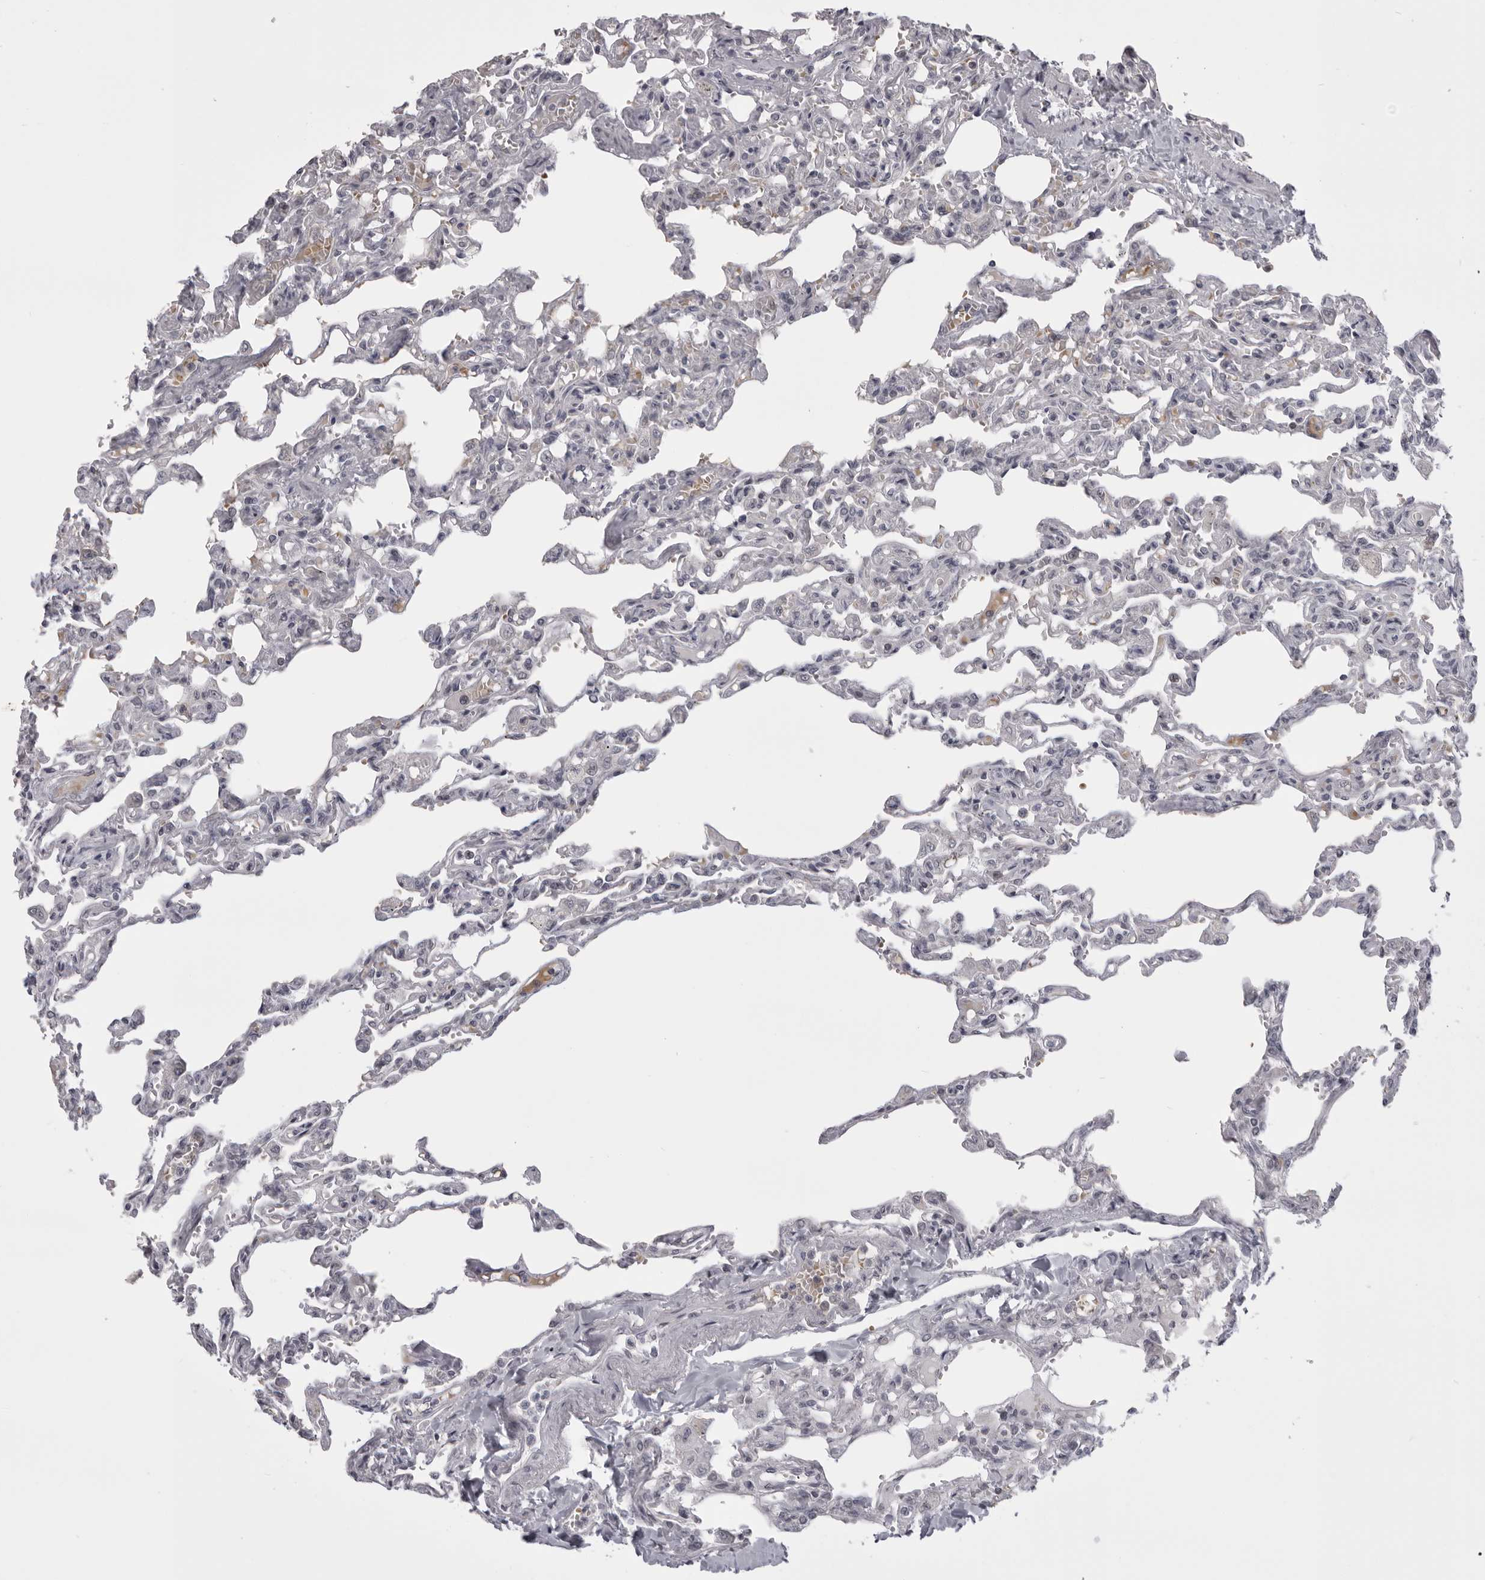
{"staining": {"intensity": "weak", "quantity": "<25%", "location": "cytoplasmic/membranous"}, "tissue": "lung", "cell_type": "Alveolar cells", "image_type": "normal", "snomed": [{"axis": "morphology", "description": "Normal tissue, NOS"}, {"axis": "topography", "description": "Lung"}], "caption": "This image is of unremarkable lung stained with immunohistochemistry (IHC) to label a protein in brown with the nuclei are counter-stained blue. There is no positivity in alveolar cells.", "gene": "EPHA10", "patient": {"sex": "male", "age": 21}}